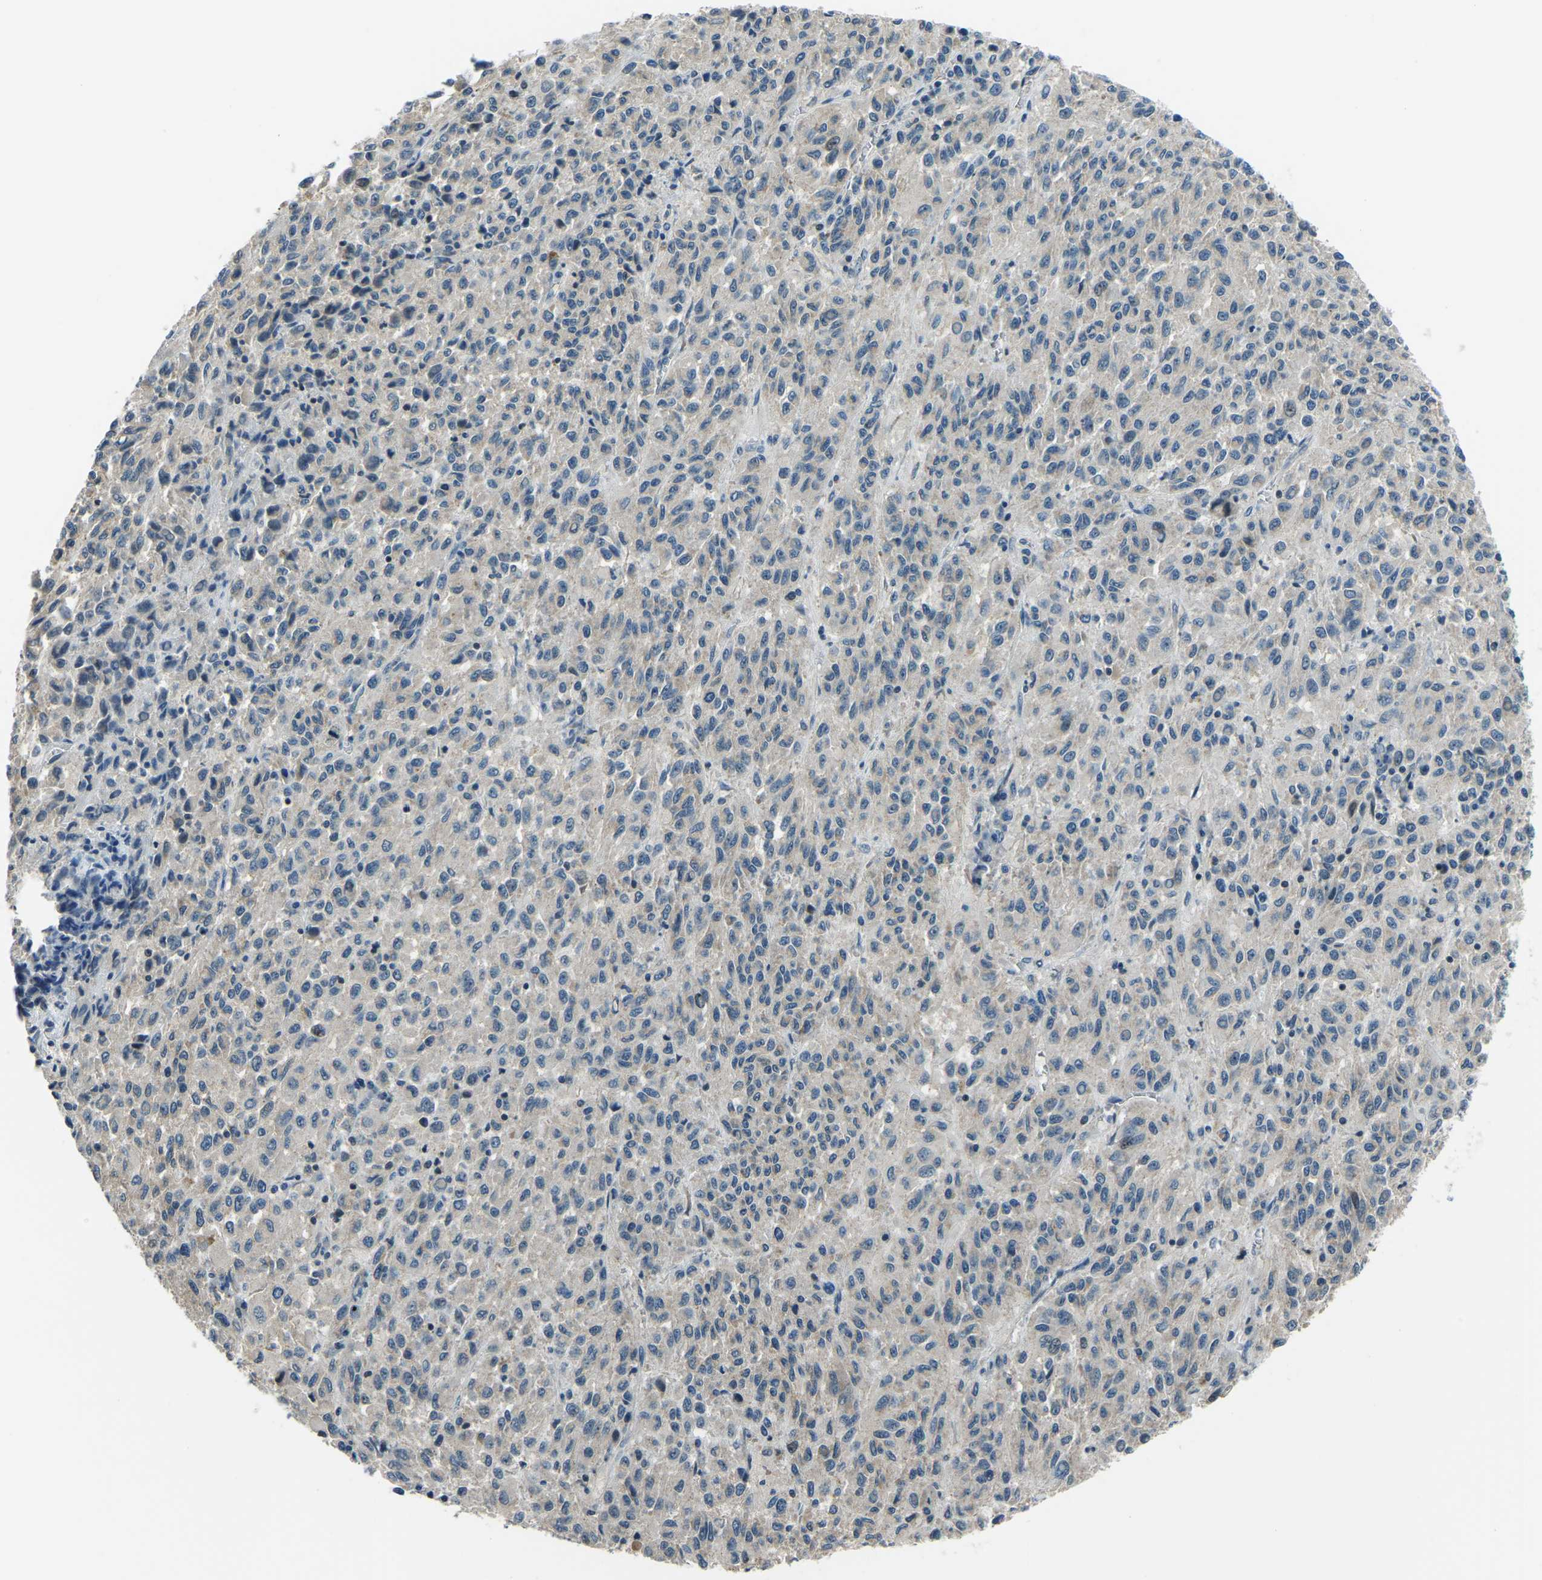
{"staining": {"intensity": "negative", "quantity": "none", "location": "none"}, "tissue": "melanoma", "cell_type": "Tumor cells", "image_type": "cancer", "snomed": [{"axis": "morphology", "description": "Malignant melanoma, Metastatic site"}, {"axis": "topography", "description": "Lung"}], "caption": "Immunohistochemistry micrograph of neoplastic tissue: human melanoma stained with DAB exhibits no significant protein staining in tumor cells.", "gene": "RRP1", "patient": {"sex": "male", "age": 64}}